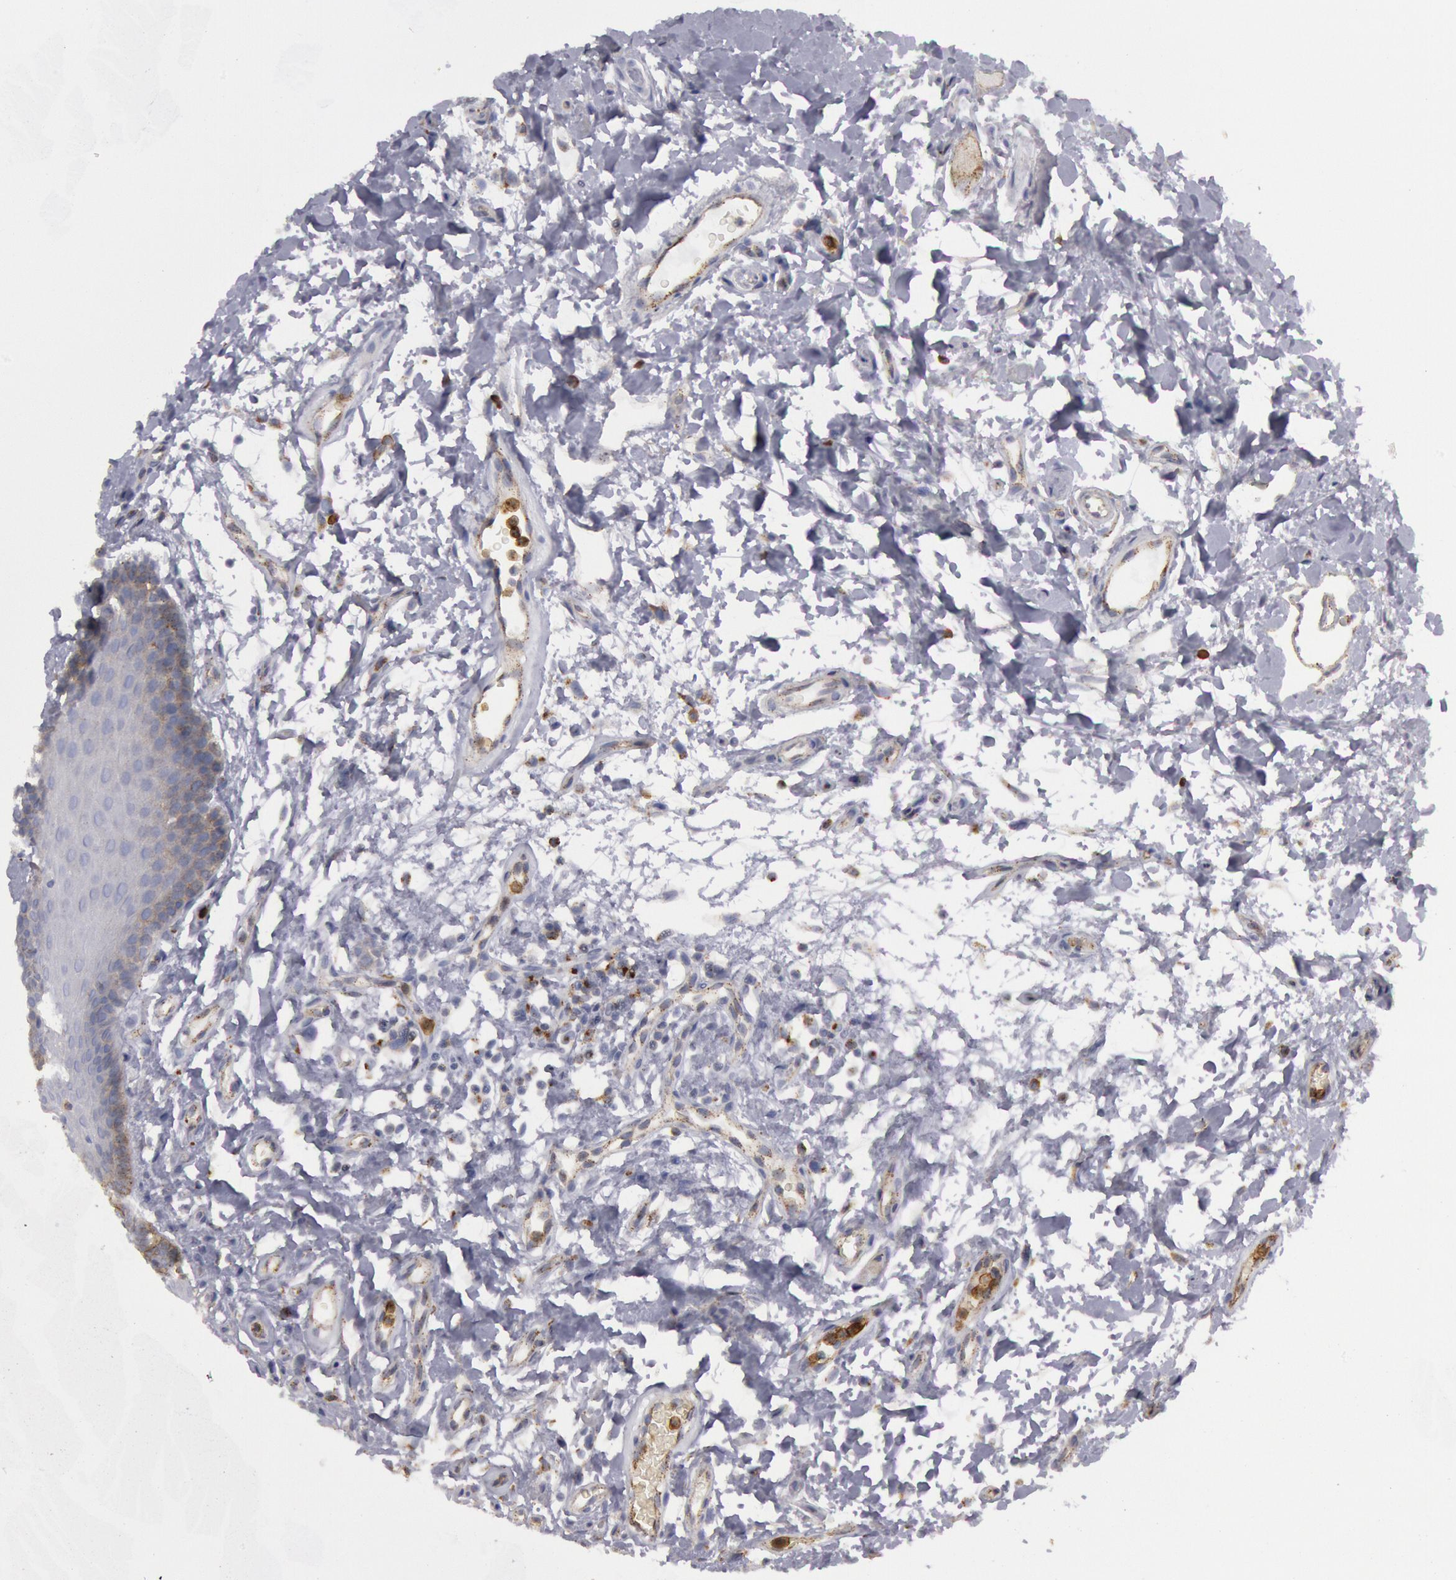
{"staining": {"intensity": "negative", "quantity": "none", "location": "none"}, "tissue": "oral mucosa", "cell_type": "Squamous epithelial cells", "image_type": "normal", "snomed": [{"axis": "morphology", "description": "Normal tissue, NOS"}, {"axis": "topography", "description": "Oral tissue"}], "caption": "DAB immunohistochemical staining of normal human oral mucosa shows no significant positivity in squamous epithelial cells. The staining is performed using DAB brown chromogen with nuclei counter-stained in using hematoxylin.", "gene": "FLOT1", "patient": {"sex": "male", "age": 62}}